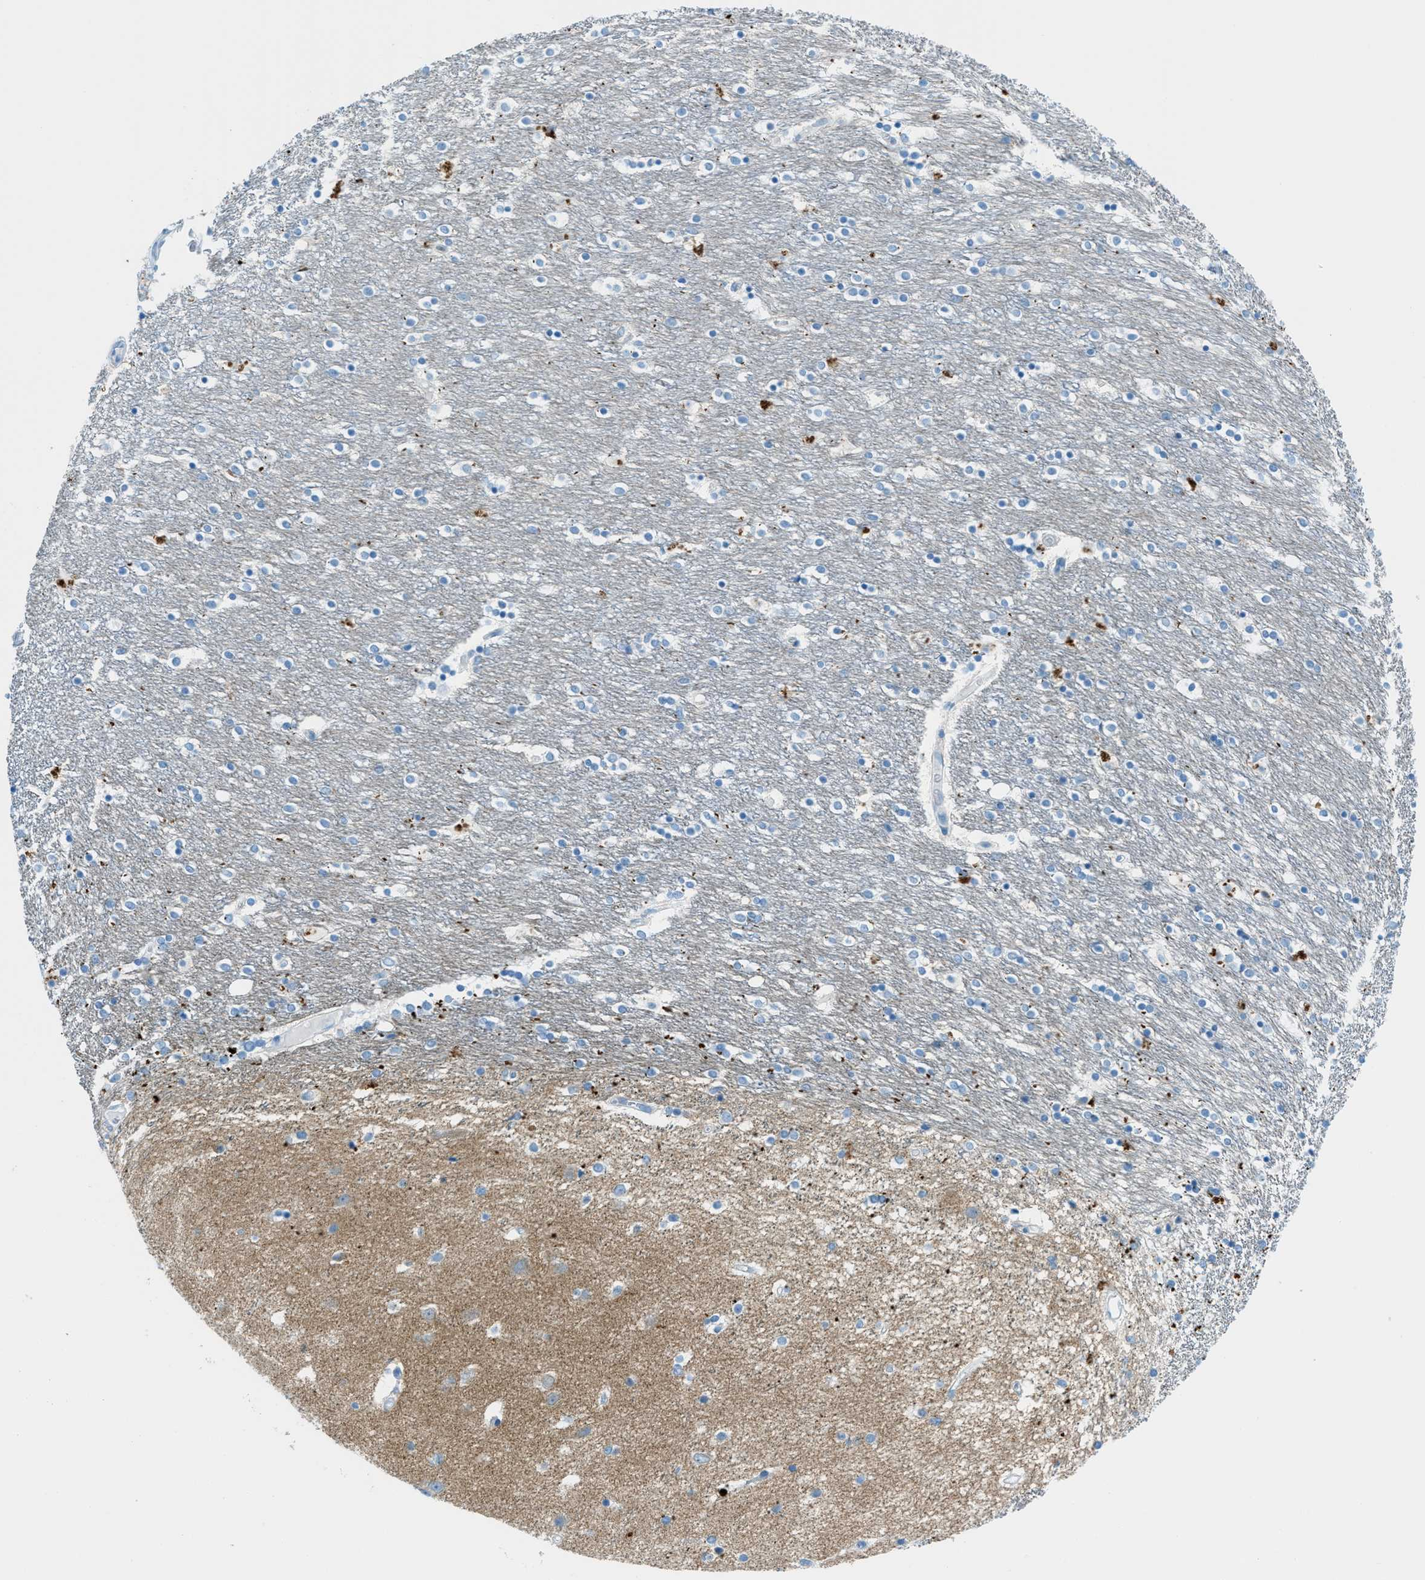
{"staining": {"intensity": "negative", "quantity": "none", "location": "none"}, "tissue": "caudate", "cell_type": "Glial cells", "image_type": "normal", "snomed": [{"axis": "morphology", "description": "Normal tissue, NOS"}, {"axis": "topography", "description": "Lateral ventricle wall"}], "caption": "IHC photomicrograph of unremarkable caudate stained for a protein (brown), which reveals no positivity in glial cells. (DAB (3,3'-diaminobenzidine) IHC visualized using brightfield microscopy, high magnification).", "gene": "C21orf62", "patient": {"sex": "female", "age": 54}}